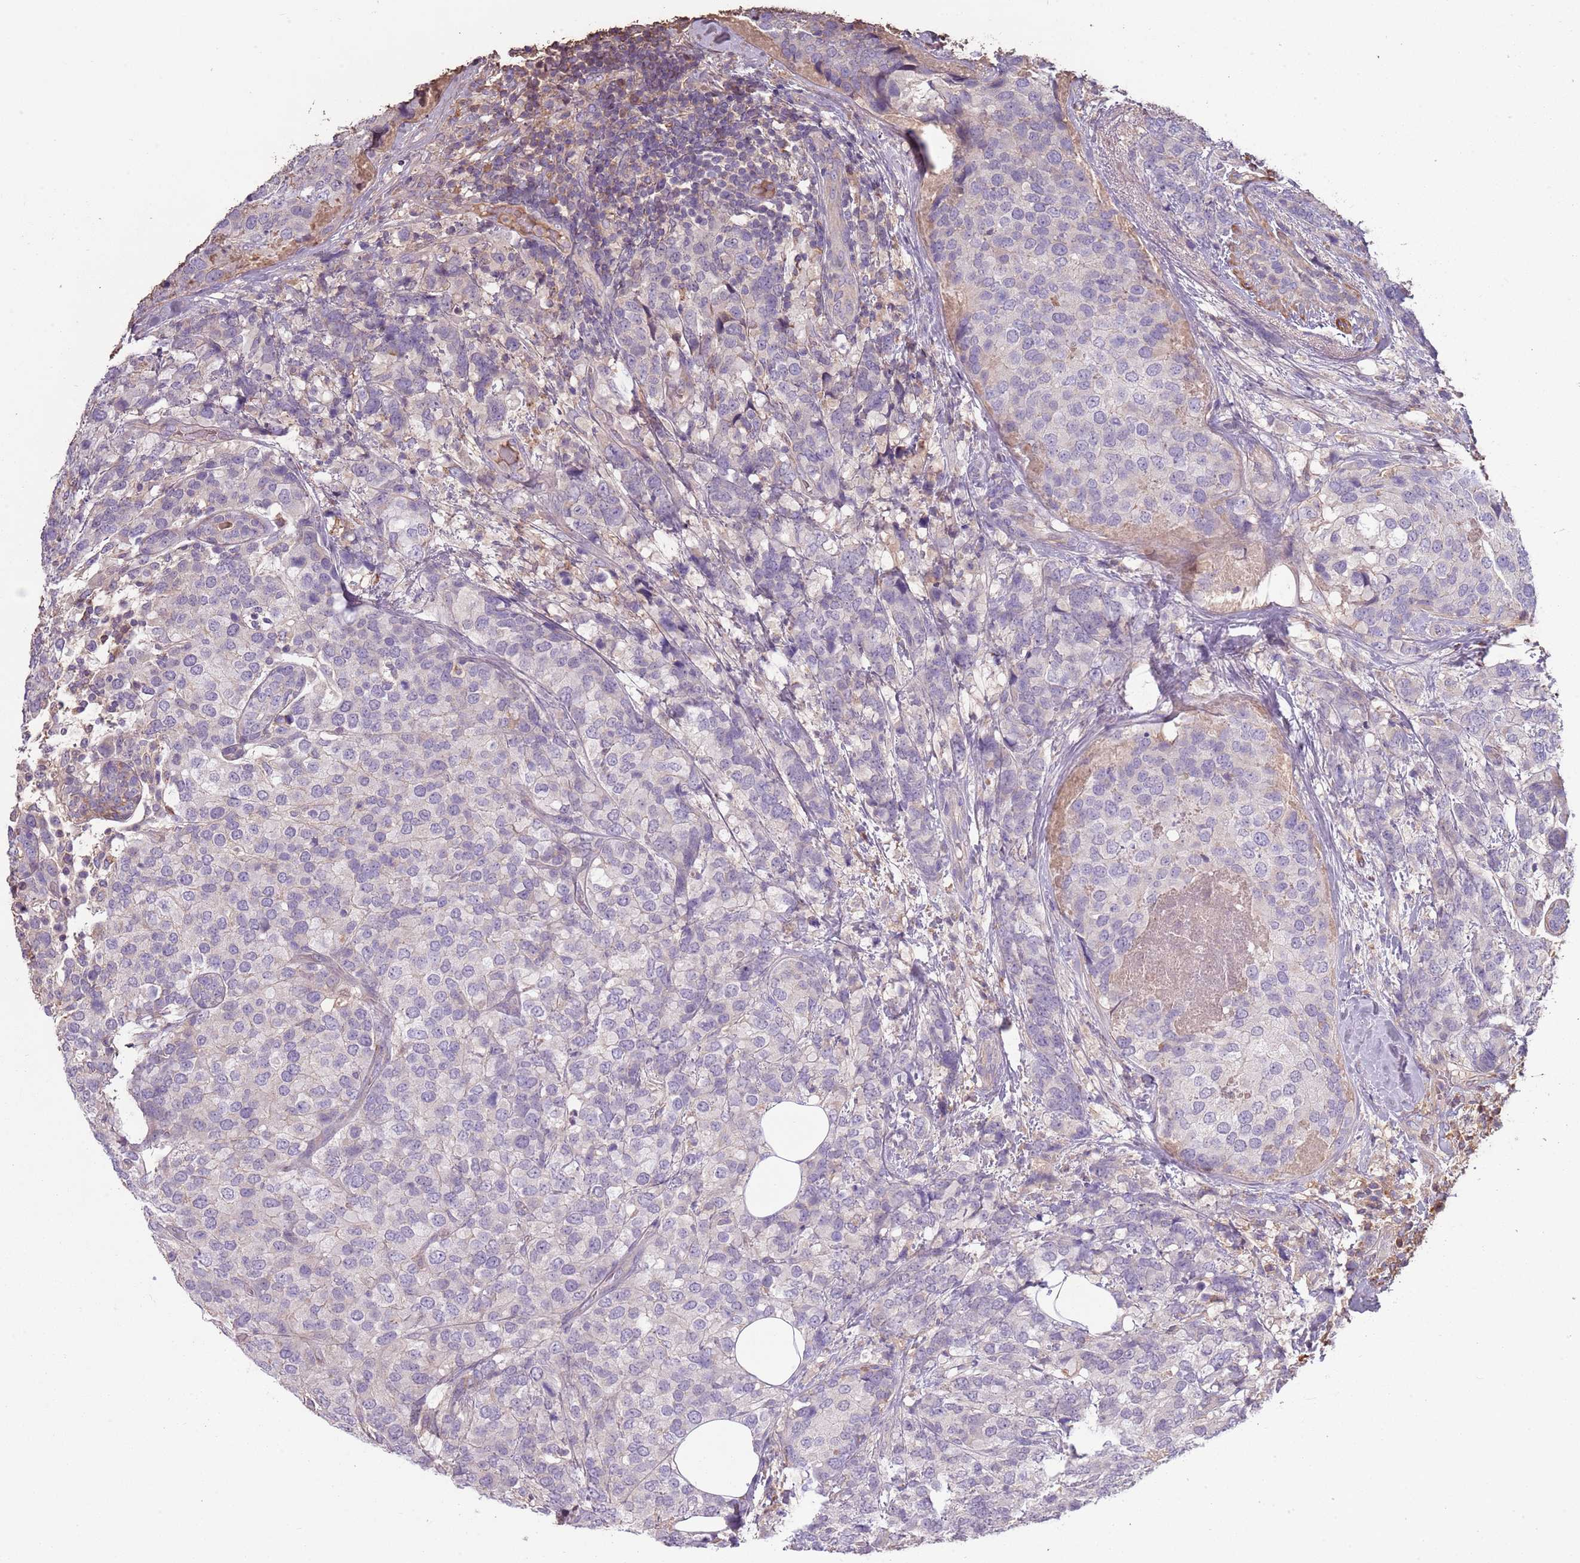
{"staining": {"intensity": "negative", "quantity": "none", "location": "none"}, "tissue": "breast cancer", "cell_type": "Tumor cells", "image_type": "cancer", "snomed": [{"axis": "morphology", "description": "Lobular carcinoma"}, {"axis": "topography", "description": "Breast"}], "caption": "High magnification brightfield microscopy of breast lobular carcinoma stained with DAB (brown) and counterstained with hematoxylin (blue): tumor cells show no significant positivity.", "gene": "FECH", "patient": {"sex": "female", "age": 59}}